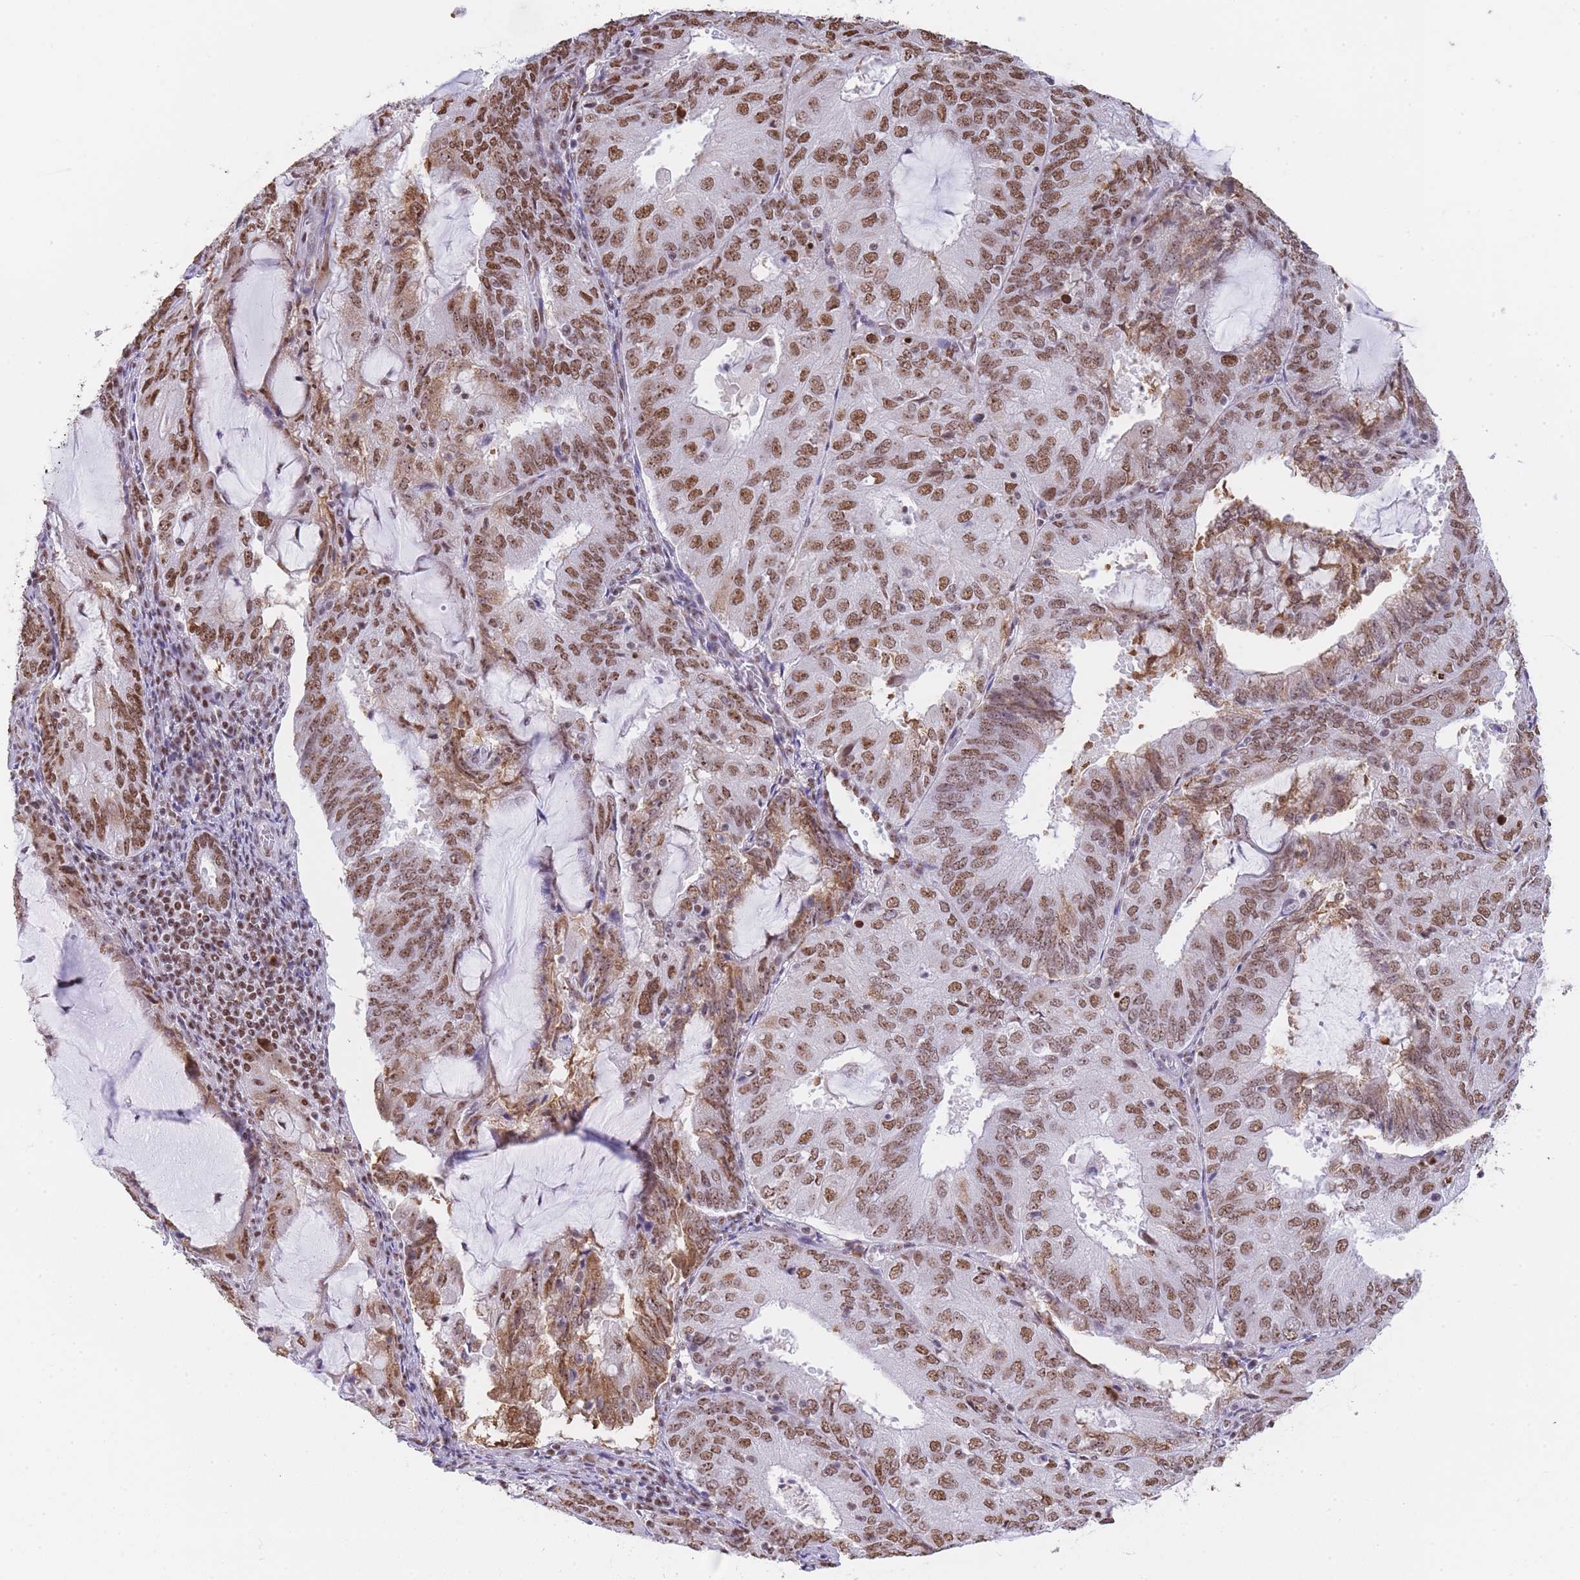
{"staining": {"intensity": "moderate", "quantity": ">75%", "location": "nuclear"}, "tissue": "endometrial cancer", "cell_type": "Tumor cells", "image_type": "cancer", "snomed": [{"axis": "morphology", "description": "Adenocarcinoma, NOS"}, {"axis": "topography", "description": "Endometrium"}], "caption": "Moderate nuclear staining for a protein is present in approximately >75% of tumor cells of endometrial adenocarcinoma using immunohistochemistry.", "gene": "EVC2", "patient": {"sex": "female", "age": 81}}